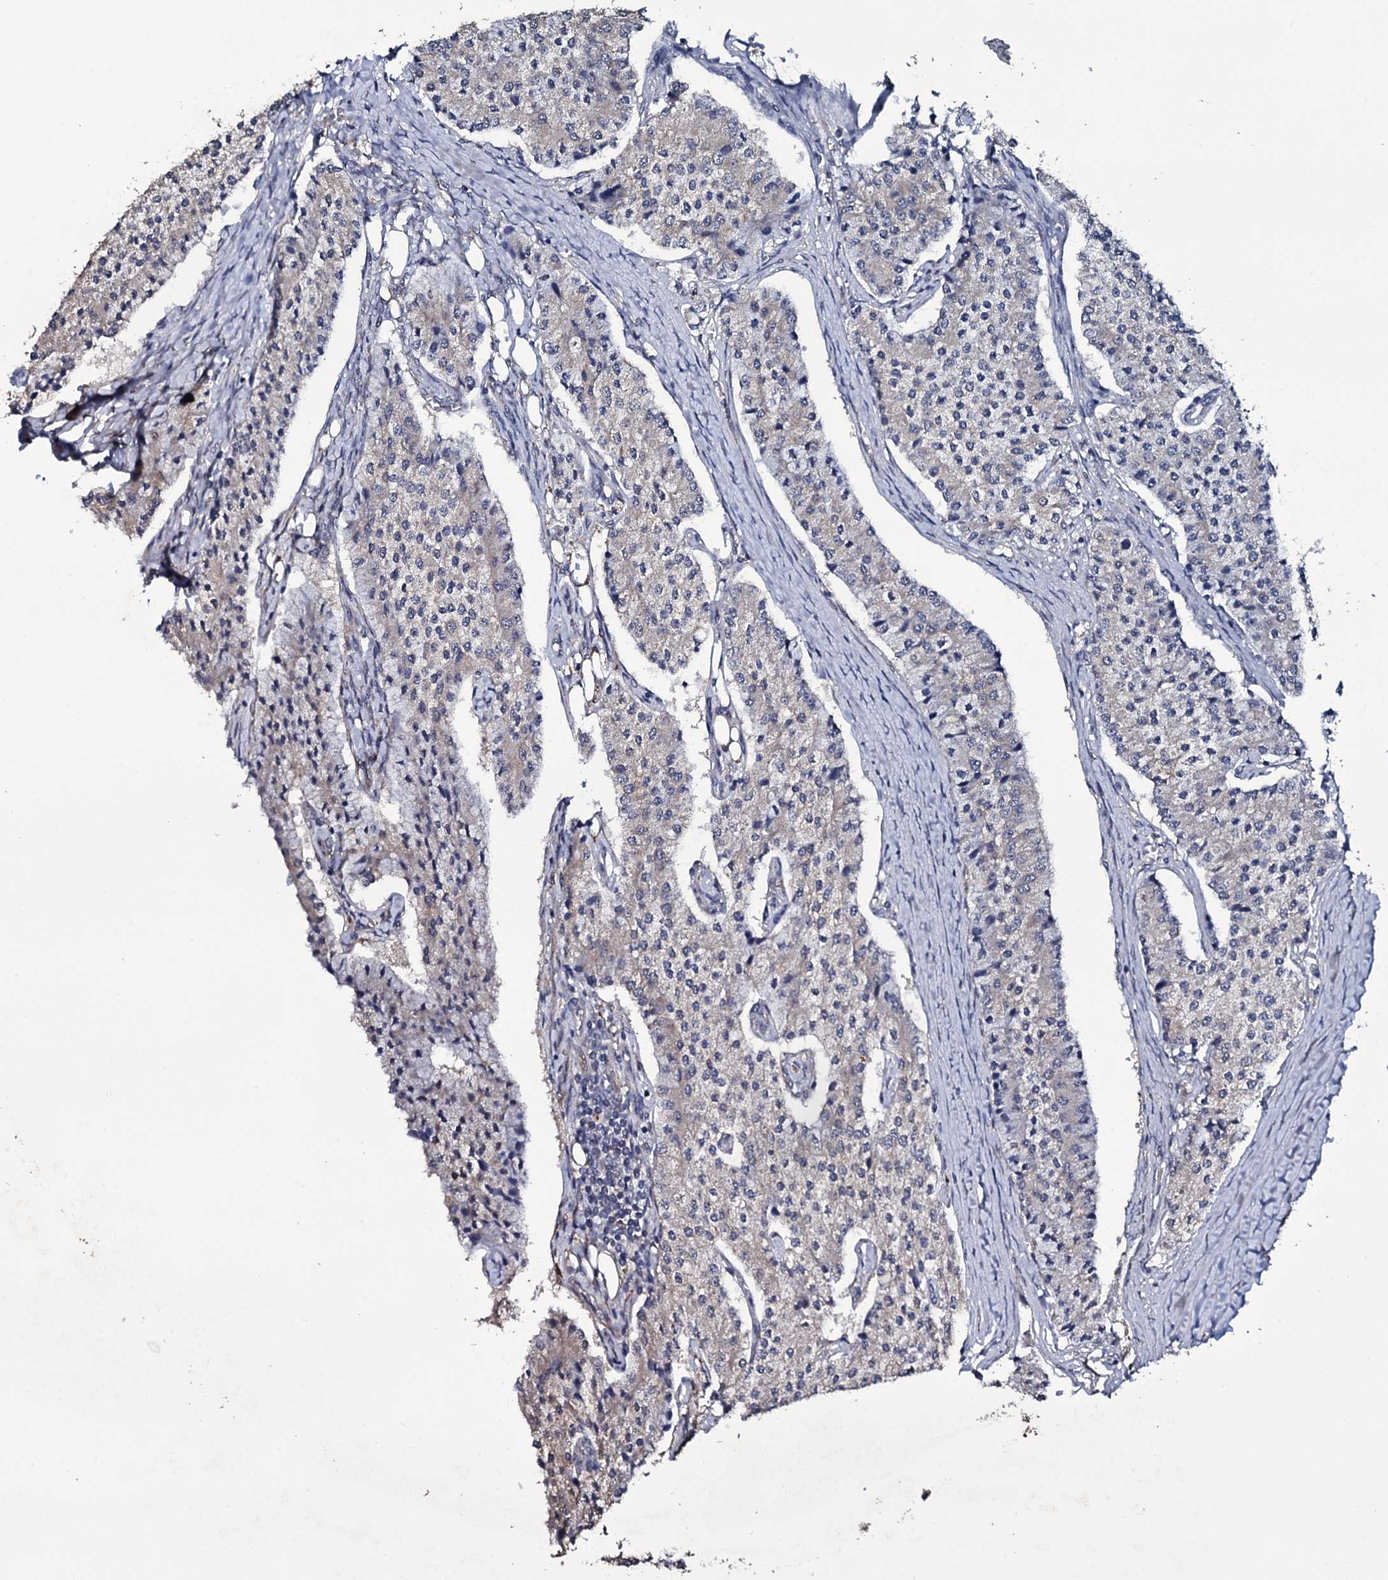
{"staining": {"intensity": "negative", "quantity": "none", "location": "none"}, "tissue": "carcinoid", "cell_type": "Tumor cells", "image_type": "cancer", "snomed": [{"axis": "morphology", "description": "Carcinoid, malignant, NOS"}, {"axis": "topography", "description": "Colon"}], "caption": "Immunohistochemistry (IHC) photomicrograph of neoplastic tissue: carcinoid (malignant) stained with DAB (3,3'-diaminobenzidine) demonstrates no significant protein staining in tumor cells.", "gene": "CRYL1", "patient": {"sex": "female", "age": 52}}